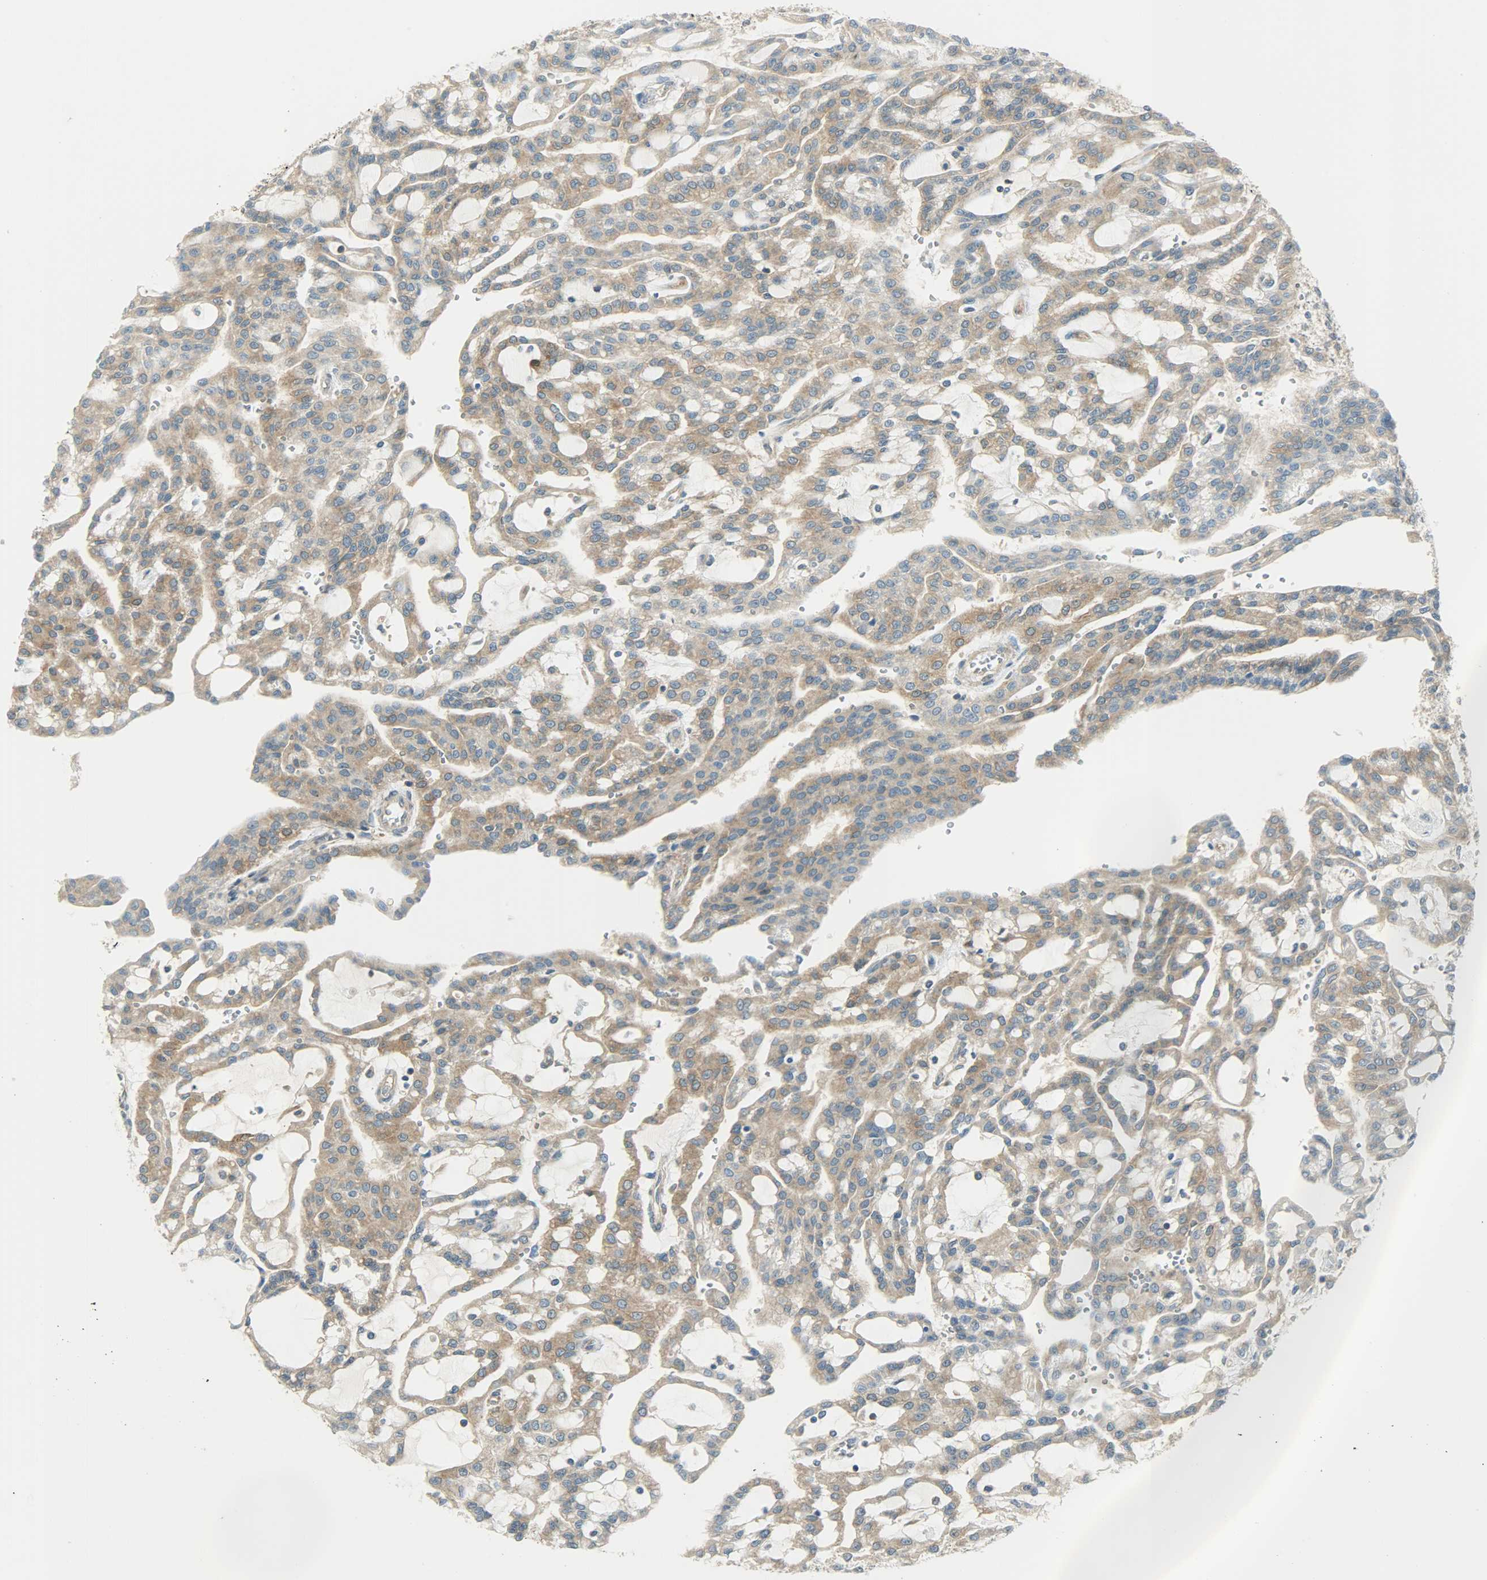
{"staining": {"intensity": "weak", "quantity": ">75%", "location": "cytoplasmic/membranous"}, "tissue": "renal cancer", "cell_type": "Tumor cells", "image_type": "cancer", "snomed": [{"axis": "morphology", "description": "Adenocarcinoma, NOS"}, {"axis": "topography", "description": "Kidney"}], "caption": "About >75% of tumor cells in human adenocarcinoma (renal) display weak cytoplasmic/membranous protein expression as visualized by brown immunohistochemical staining.", "gene": "TSC22D2", "patient": {"sex": "male", "age": 63}}